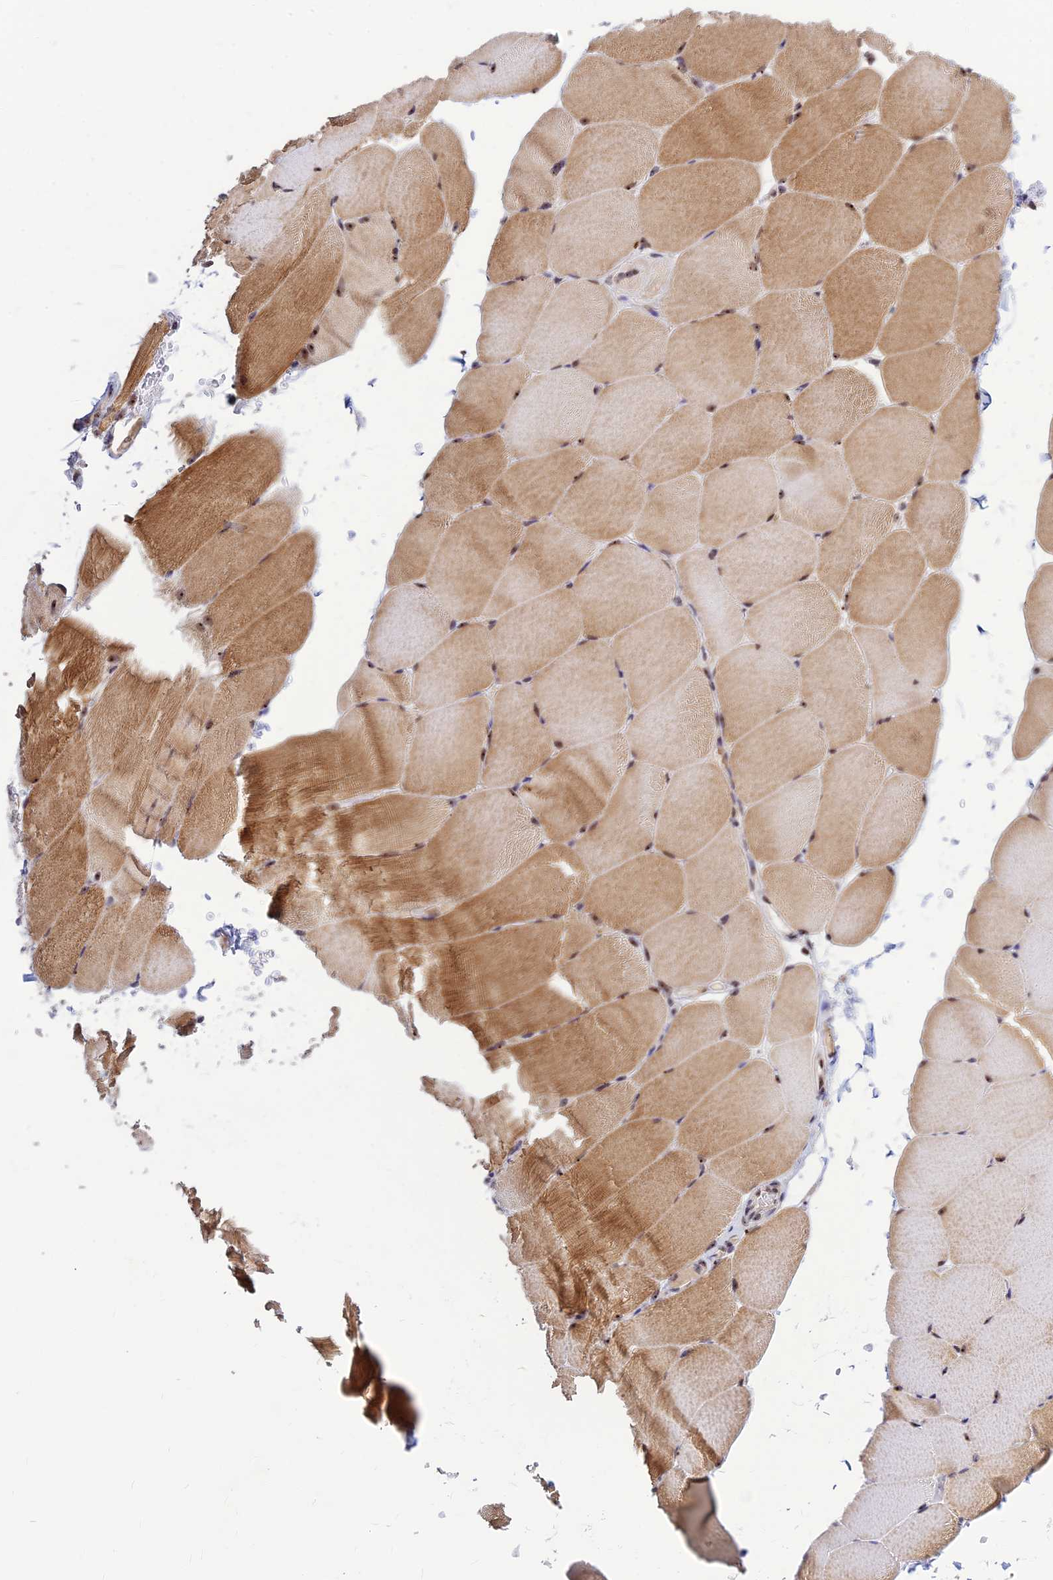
{"staining": {"intensity": "moderate", "quantity": "25%-75%", "location": "cytoplasmic/membranous,nuclear"}, "tissue": "skeletal muscle", "cell_type": "Myocytes", "image_type": "normal", "snomed": [{"axis": "morphology", "description": "Normal tissue, NOS"}, {"axis": "topography", "description": "Skeletal muscle"}, {"axis": "topography", "description": "Parathyroid gland"}], "caption": "Skeletal muscle was stained to show a protein in brown. There is medium levels of moderate cytoplasmic/membranous,nuclear staining in approximately 25%-75% of myocytes. The staining was performed using DAB, with brown indicating positive protein expression. Nuclei are stained blue with hematoxylin.", "gene": "POLR1G", "patient": {"sex": "female", "age": 37}}